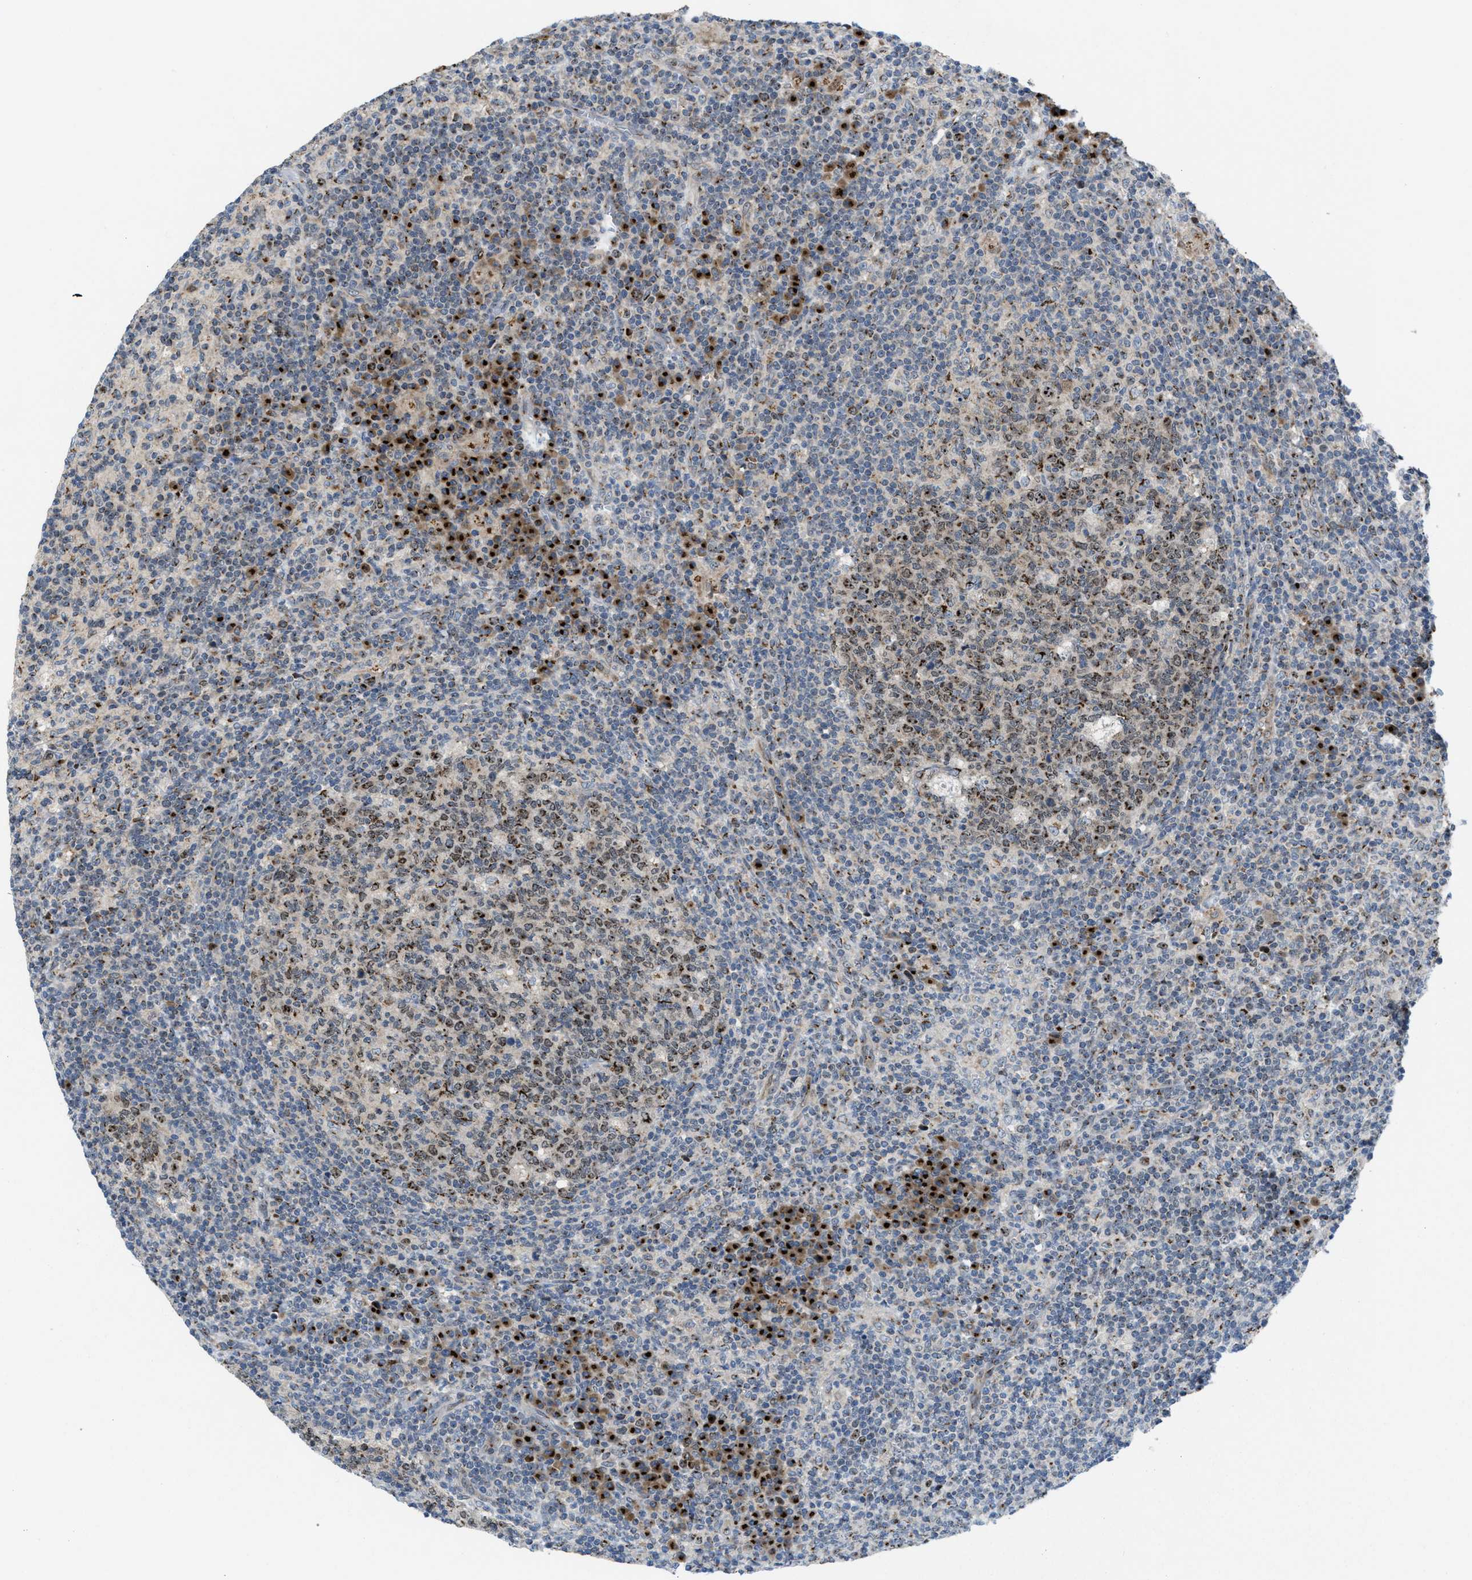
{"staining": {"intensity": "strong", "quantity": "<25%", "location": "cytoplasmic/membranous"}, "tissue": "lymph node", "cell_type": "Germinal center cells", "image_type": "normal", "snomed": [{"axis": "morphology", "description": "Normal tissue, NOS"}, {"axis": "morphology", "description": "Inflammation, NOS"}, {"axis": "topography", "description": "Lymph node"}], "caption": "Strong cytoplasmic/membranous positivity is appreciated in approximately <25% of germinal center cells in benign lymph node. (DAB (3,3'-diaminobenzidine) IHC, brown staining for protein, blue staining for nuclei).", "gene": "SLC38A10", "patient": {"sex": "male", "age": 55}}